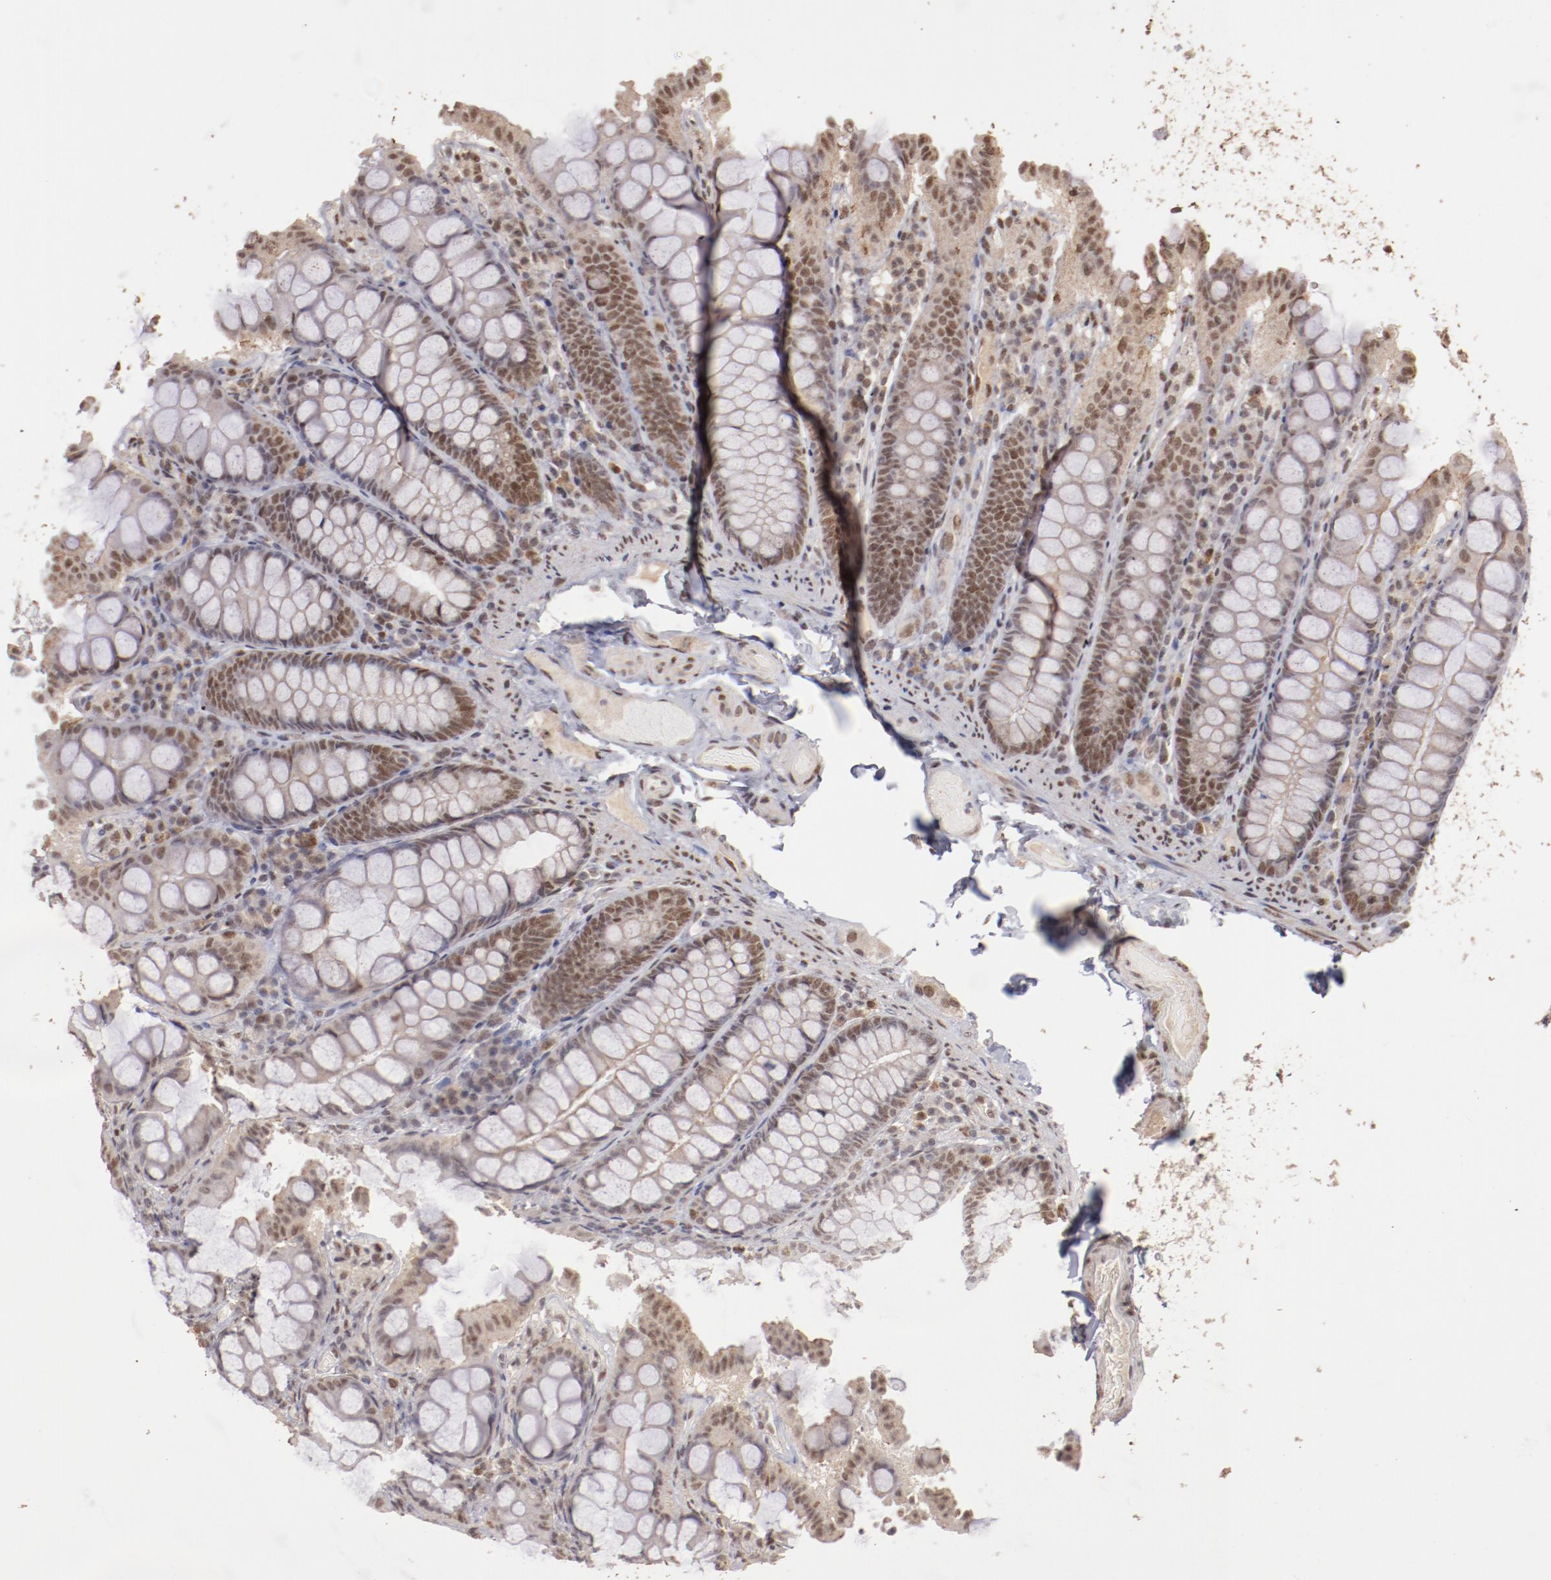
{"staining": {"intensity": "moderate", "quantity": ">75%", "location": "cytoplasmic/membranous,nuclear"}, "tissue": "colon", "cell_type": "Endothelial cells", "image_type": "normal", "snomed": [{"axis": "morphology", "description": "Normal tissue, NOS"}, {"axis": "topography", "description": "Colon"}], "caption": "Colon stained for a protein (brown) reveals moderate cytoplasmic/membranous,nuclear positive expression in about >75% of endothelial cells.", "gene": "CLOCK", "patient": {"sex": "female", "age": 61}}